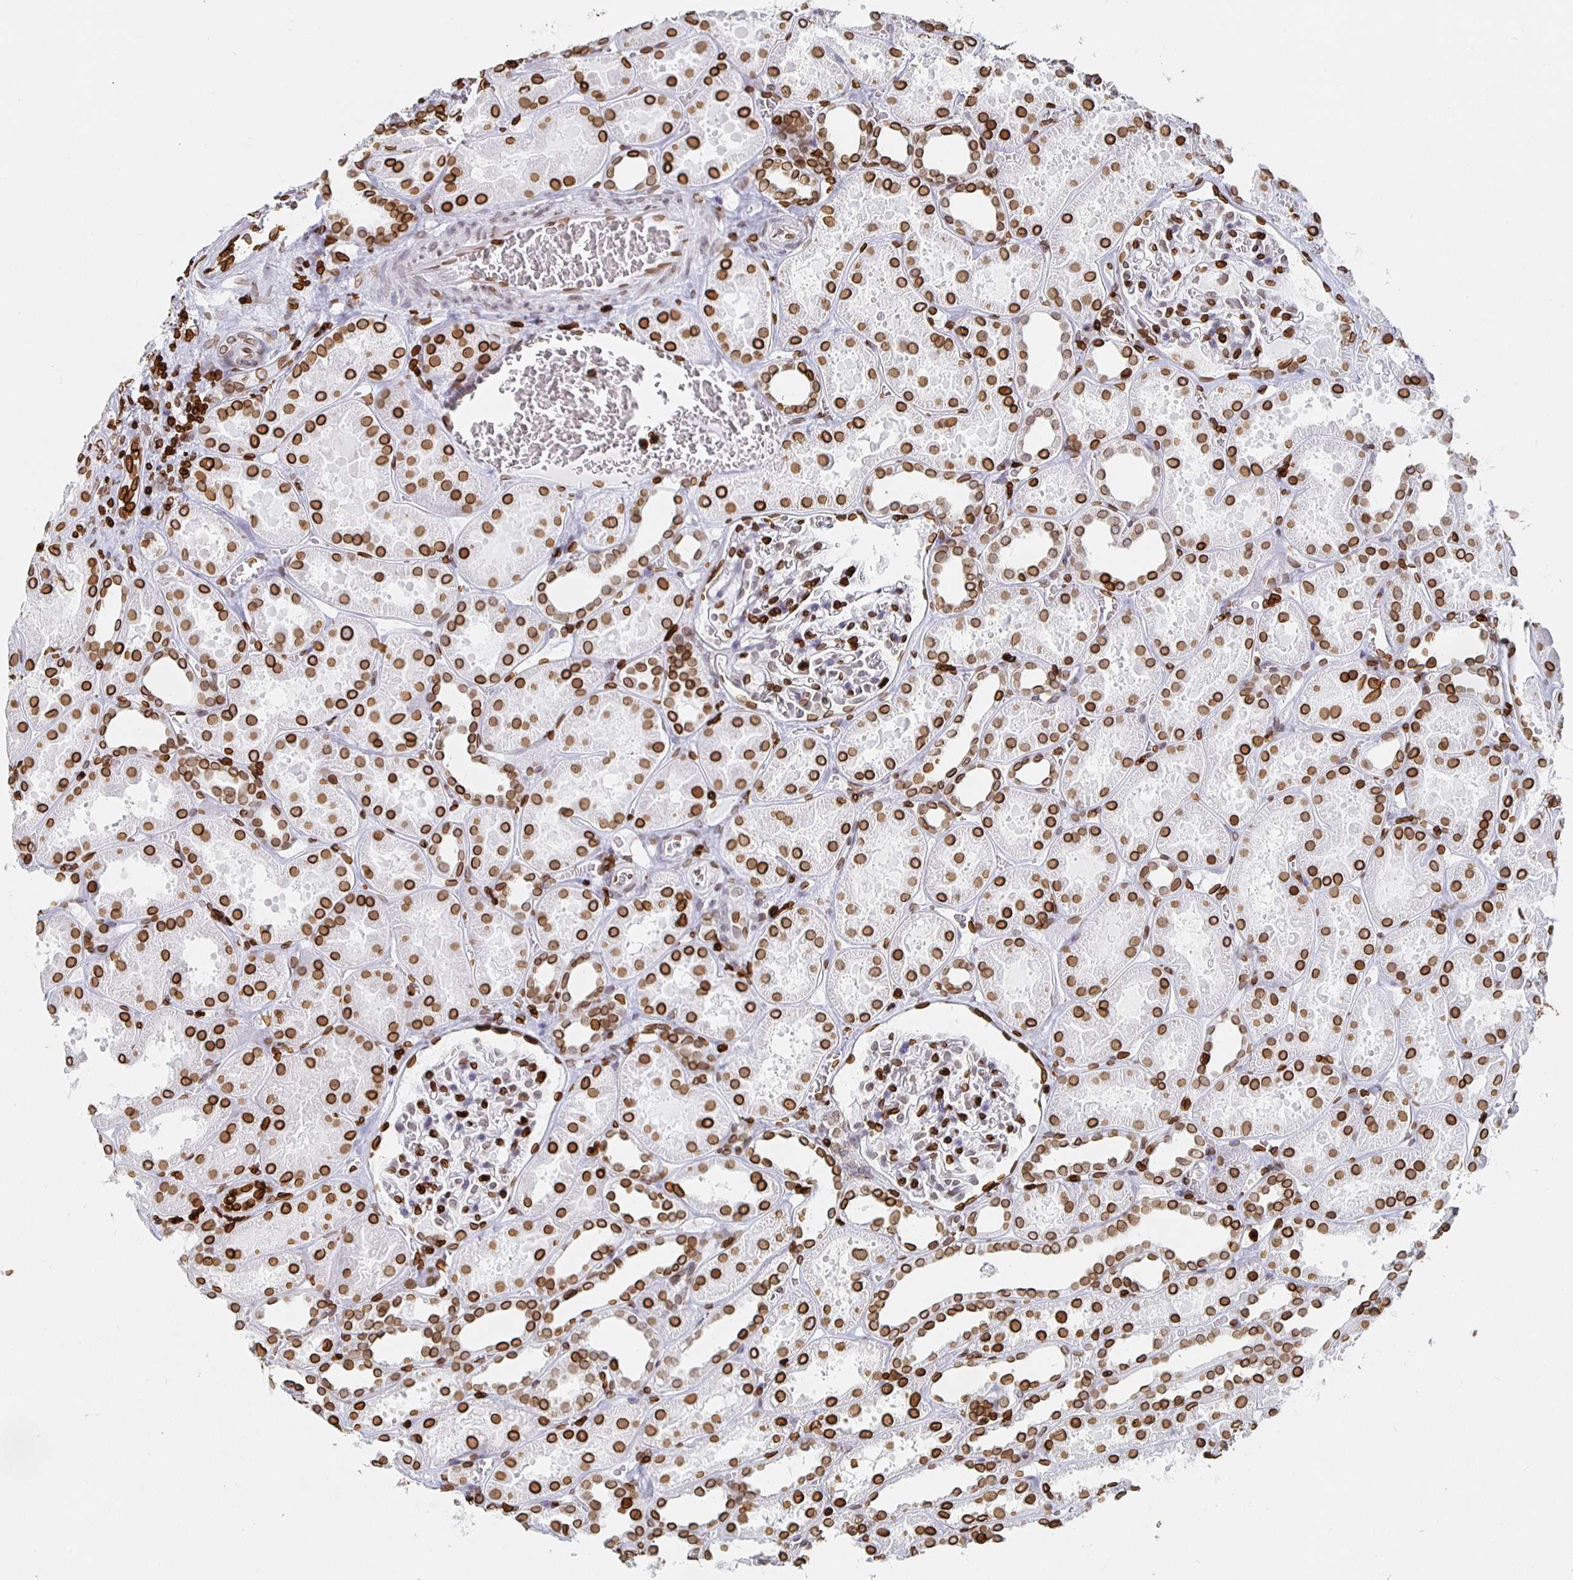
{"staining": {"intensity": "strong", "quantity": "25%-75%", "location": "cytoplasmic/membranous,nuclear"}, "tissue": "kidney", "cell_type": "Cells in glomeruli", "image_type": "normal", "snomed": [{"axis": "morphology", "description": "Normal tissue, NOS"}, {"axis": "topography", "description": "Kidney"}], "caption": "Cells in glomeruli exhibit high levels of strong cytoplasmic/membranous,nuclear staining in about 25%-75% of cells in normal kidney. (DAB (3,3'-diaminobenzidine) = brown stain, brightfield microscopy at high magnification).", "gene": "LMNB1", "patient": {"sex": "female", "age": 41}}